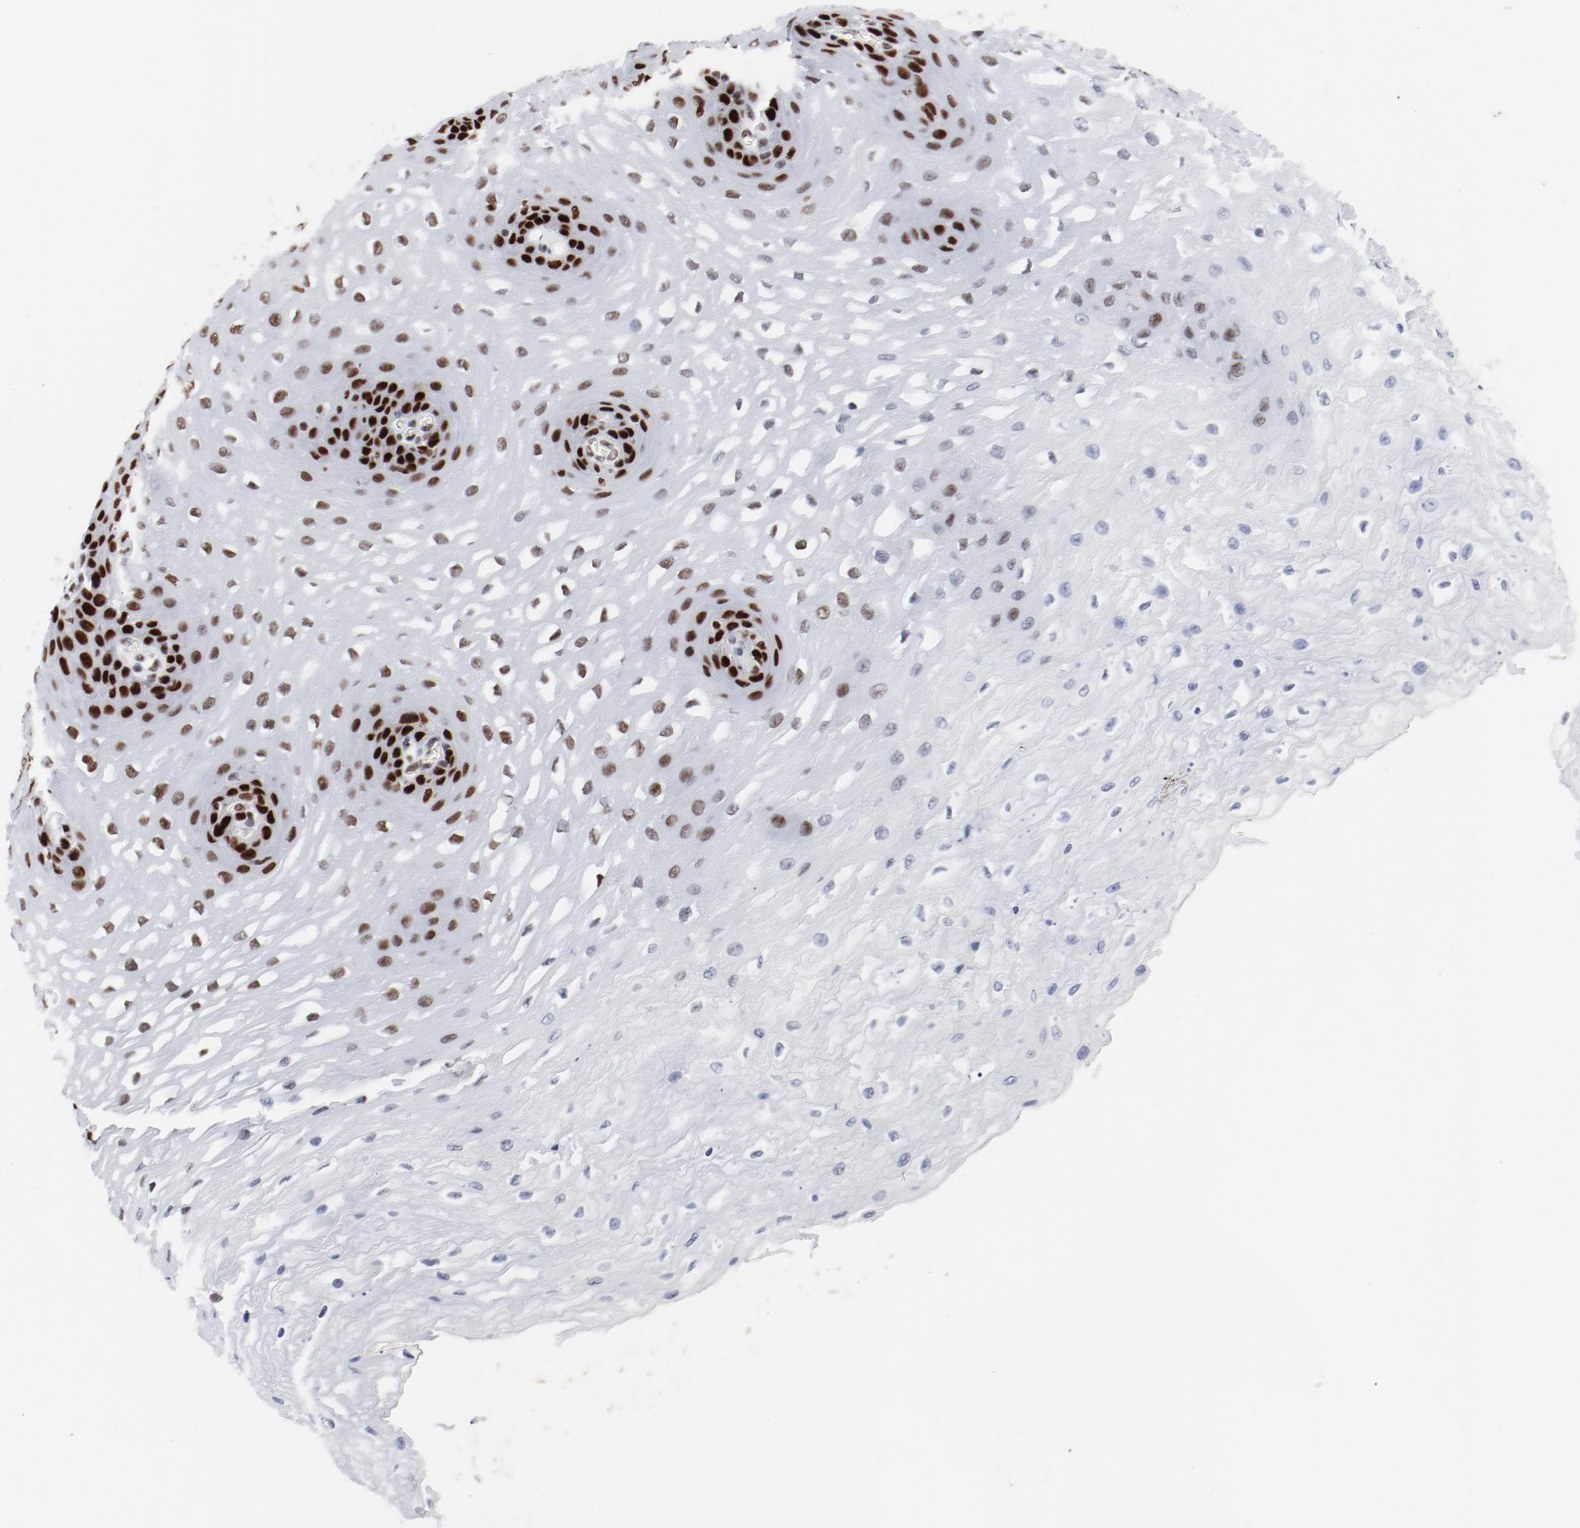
{"staining": {"intensity": "strong", "quantity": "25%-75%", "location": "nuclear"}, "tissue": "esophagus", "cell_type": "Squamous epithelial cells", "image_type": "normal", "snomed": [{"axis": "morphology", "description": "Normal tissue, NOS"}, {"axis": "topography", "description": "Esophagus"}], "caption": "Protein staining displays strong nuclear staining in about 25%-75% of squamous epithelial cells in unremarkable esophagus.", "gene": "POLD1", "patient": {"sex": "female", "age": 72}}